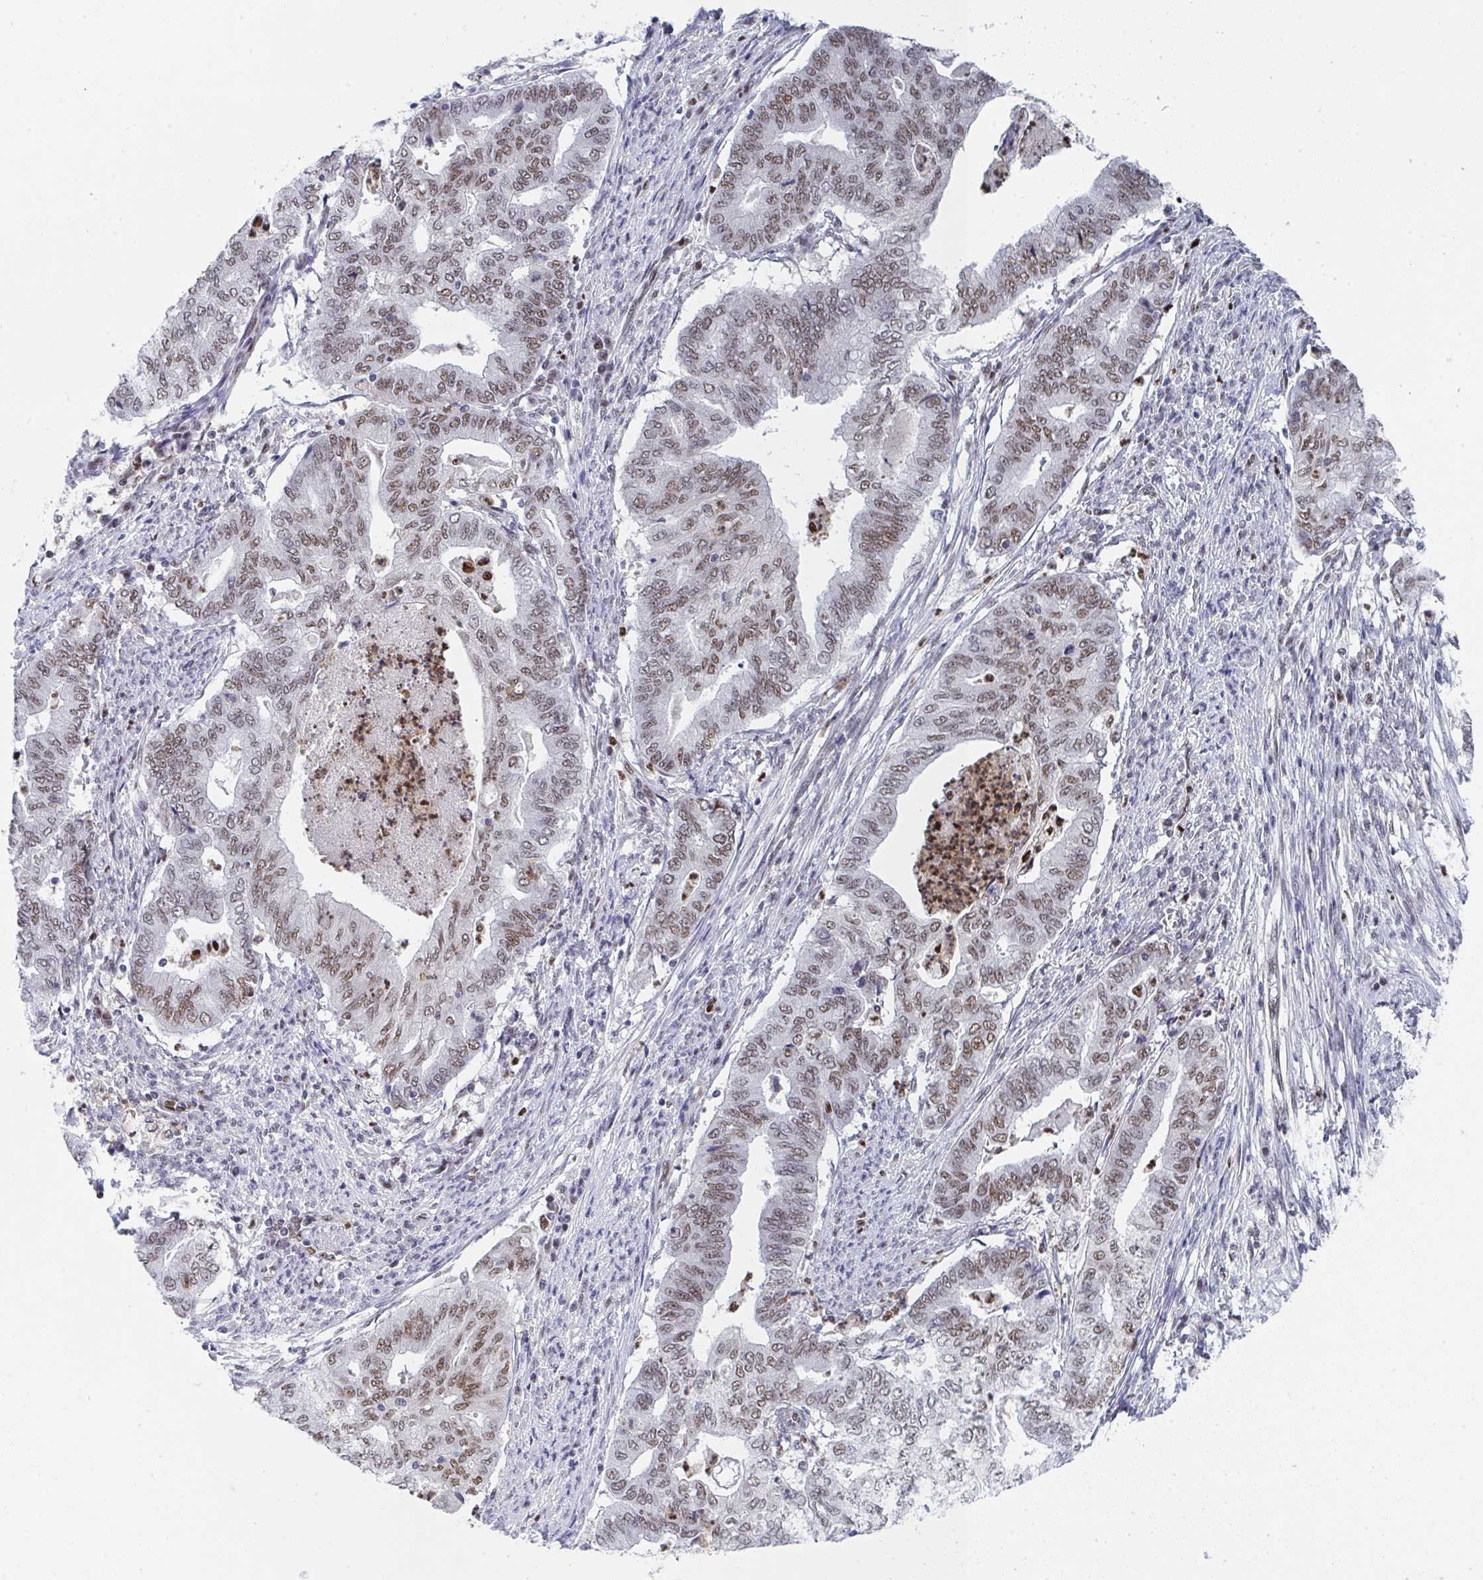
{"staining": {"intensity": "moderate", "quantity": ">75%", "location": "nuclear"}, "tissue": "endometrial cancer", "cell_type": "Tumor cells", "image_type": "cancer", "snomed": [{"axis": "morphology", "description": "Adenocarcinoma, NOS"}, {"axis": "topography", "description": "Endometrium"}], "caption": "Human endometrial adenocarcinoma stained for a protein (brown) exhibits moderate nuclear positive expression in approximately >75% of tumor cells.", "gene": "JDP2", "patient": {"sex": "female", "age": 79}}